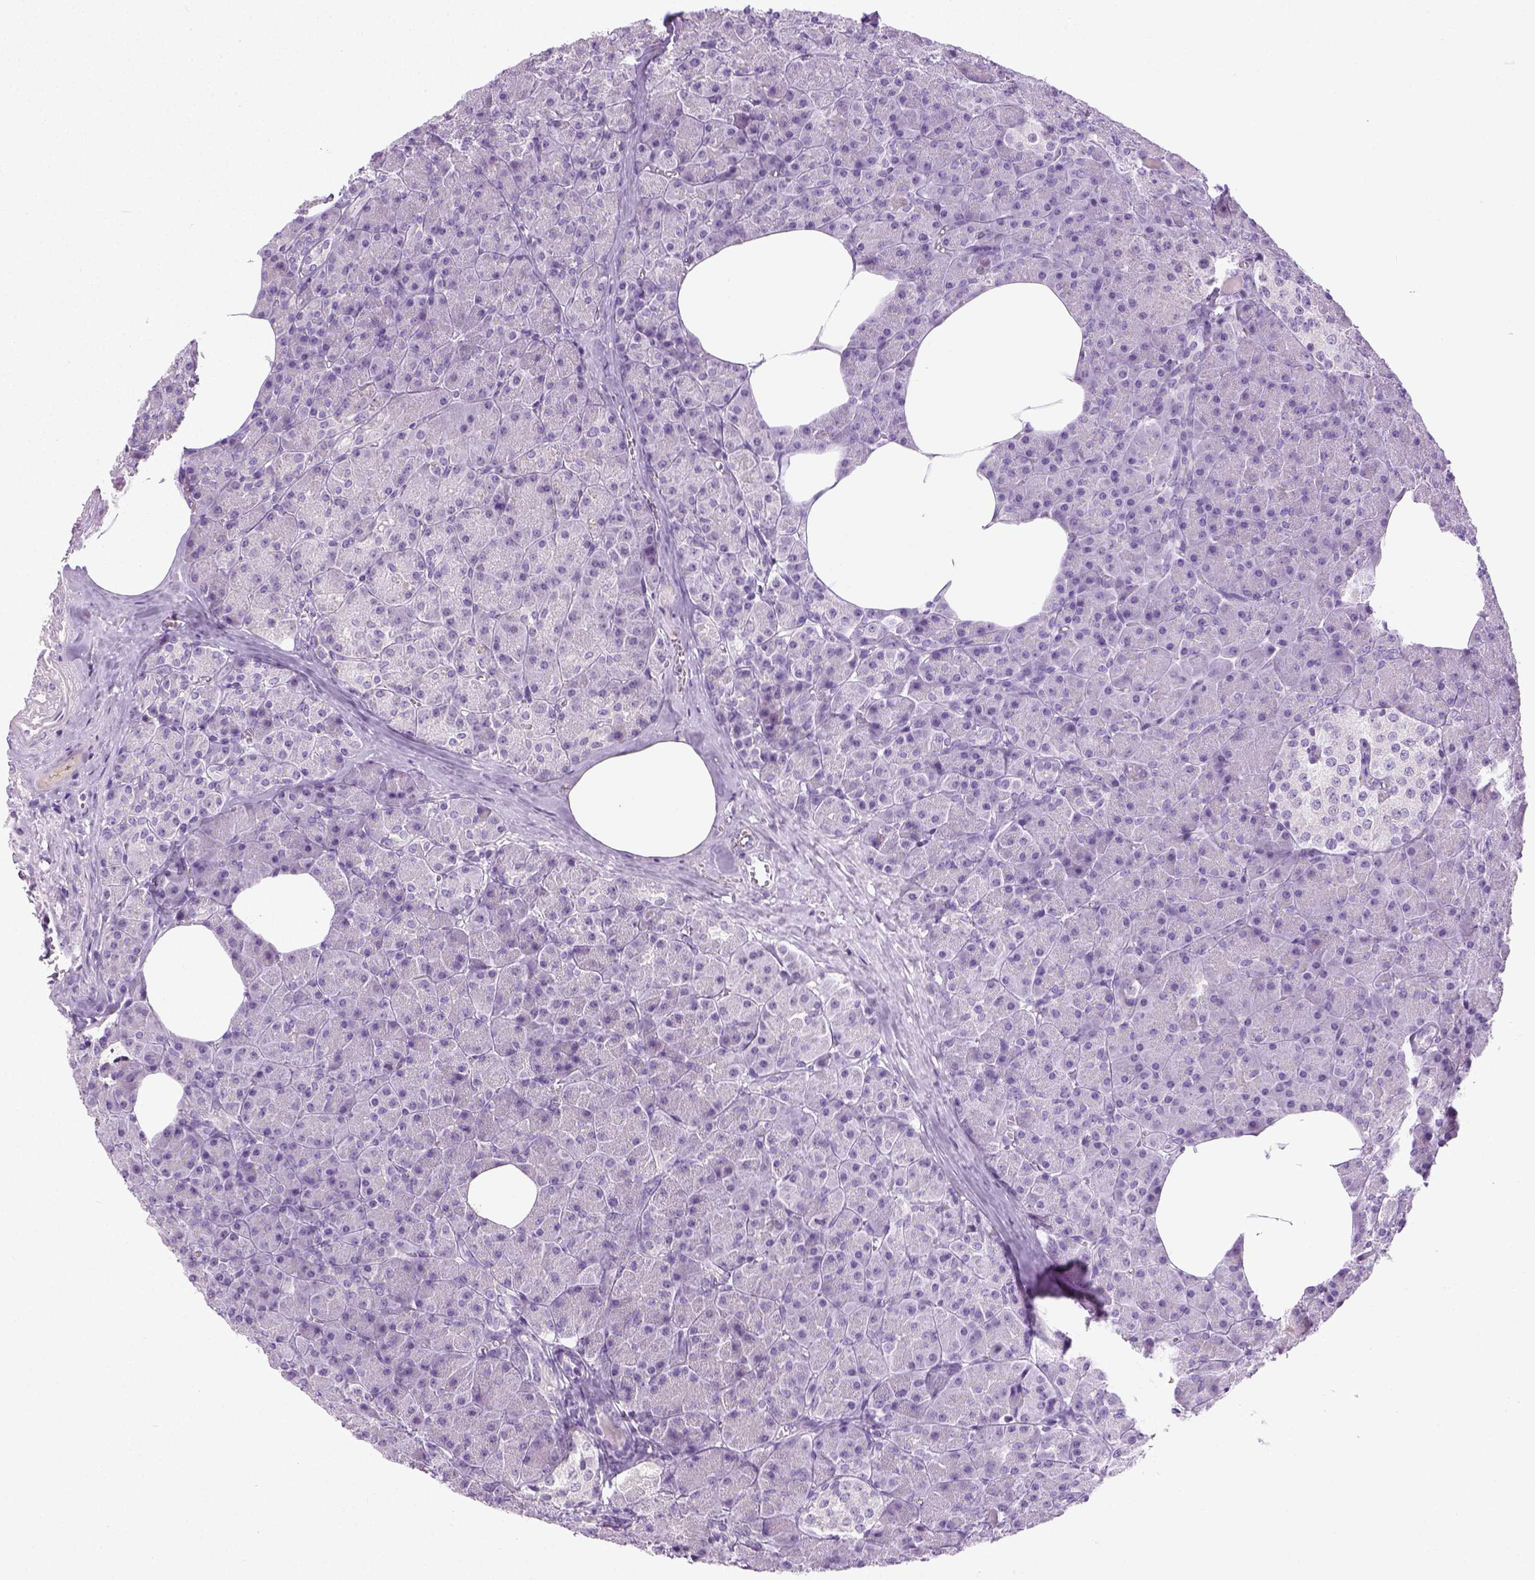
{"staining": {"intensity": "negative", "quantity": "none", "location": "none"}, "tissue": "pancreas", "cell_type": "Exocrine glandular cells", "image_type": "normal", "snomed": [{"axis": "morphology", "description": "Normal tissue, NOS"}, {"axis": "topography", "description": "Pancreas"}], "caption": "Immunohistochemistry (IHC) image of benign pancreas: pancreas stained with DAB exhibits no significant protein staining in exocrine glandular cells. (DAB immunohistochemistry with hematoxylin counter stain).", "gene": "LGSN", "patient": {"sex": "female", "age": 45}}